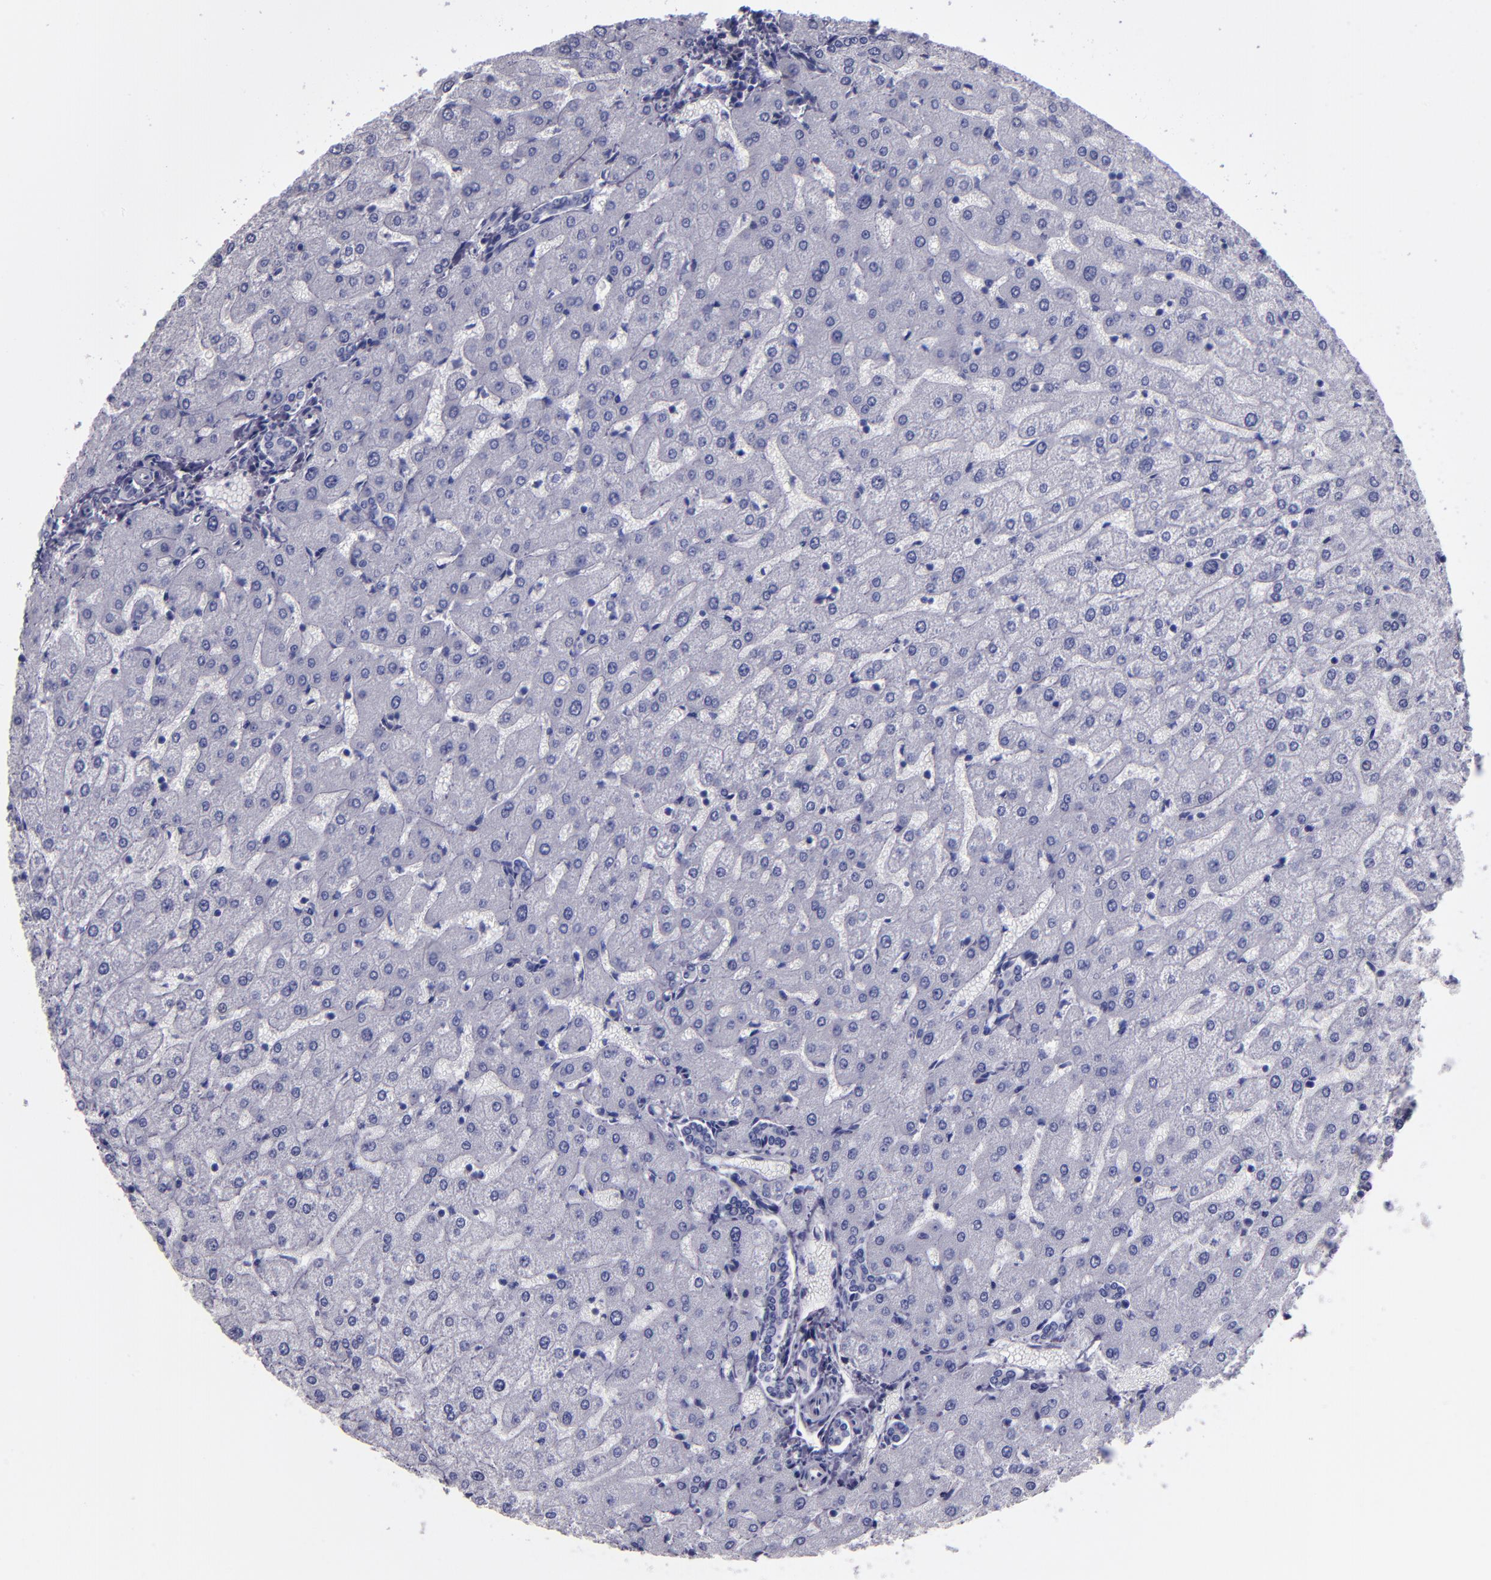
{"staining": {"intensity": "negative", "quantity": "none", "location": "none"}, "tissue": "liver", "cell_type": "Cholangiocytes", "image_type": "normal", "snomed": [{"axis": "morphology", "description": "Normal tissue, NOS"}, {"axis": "morphology", "description": "Fibrosis, NOS"}, {"axis": "topography", "description": "Liver"}], "caption": "The immunohistochemistry image has no significant staining in cholangiocytes of liver.", "gene": "CARS1", "patient": {"sex": "female", "age": 29}}